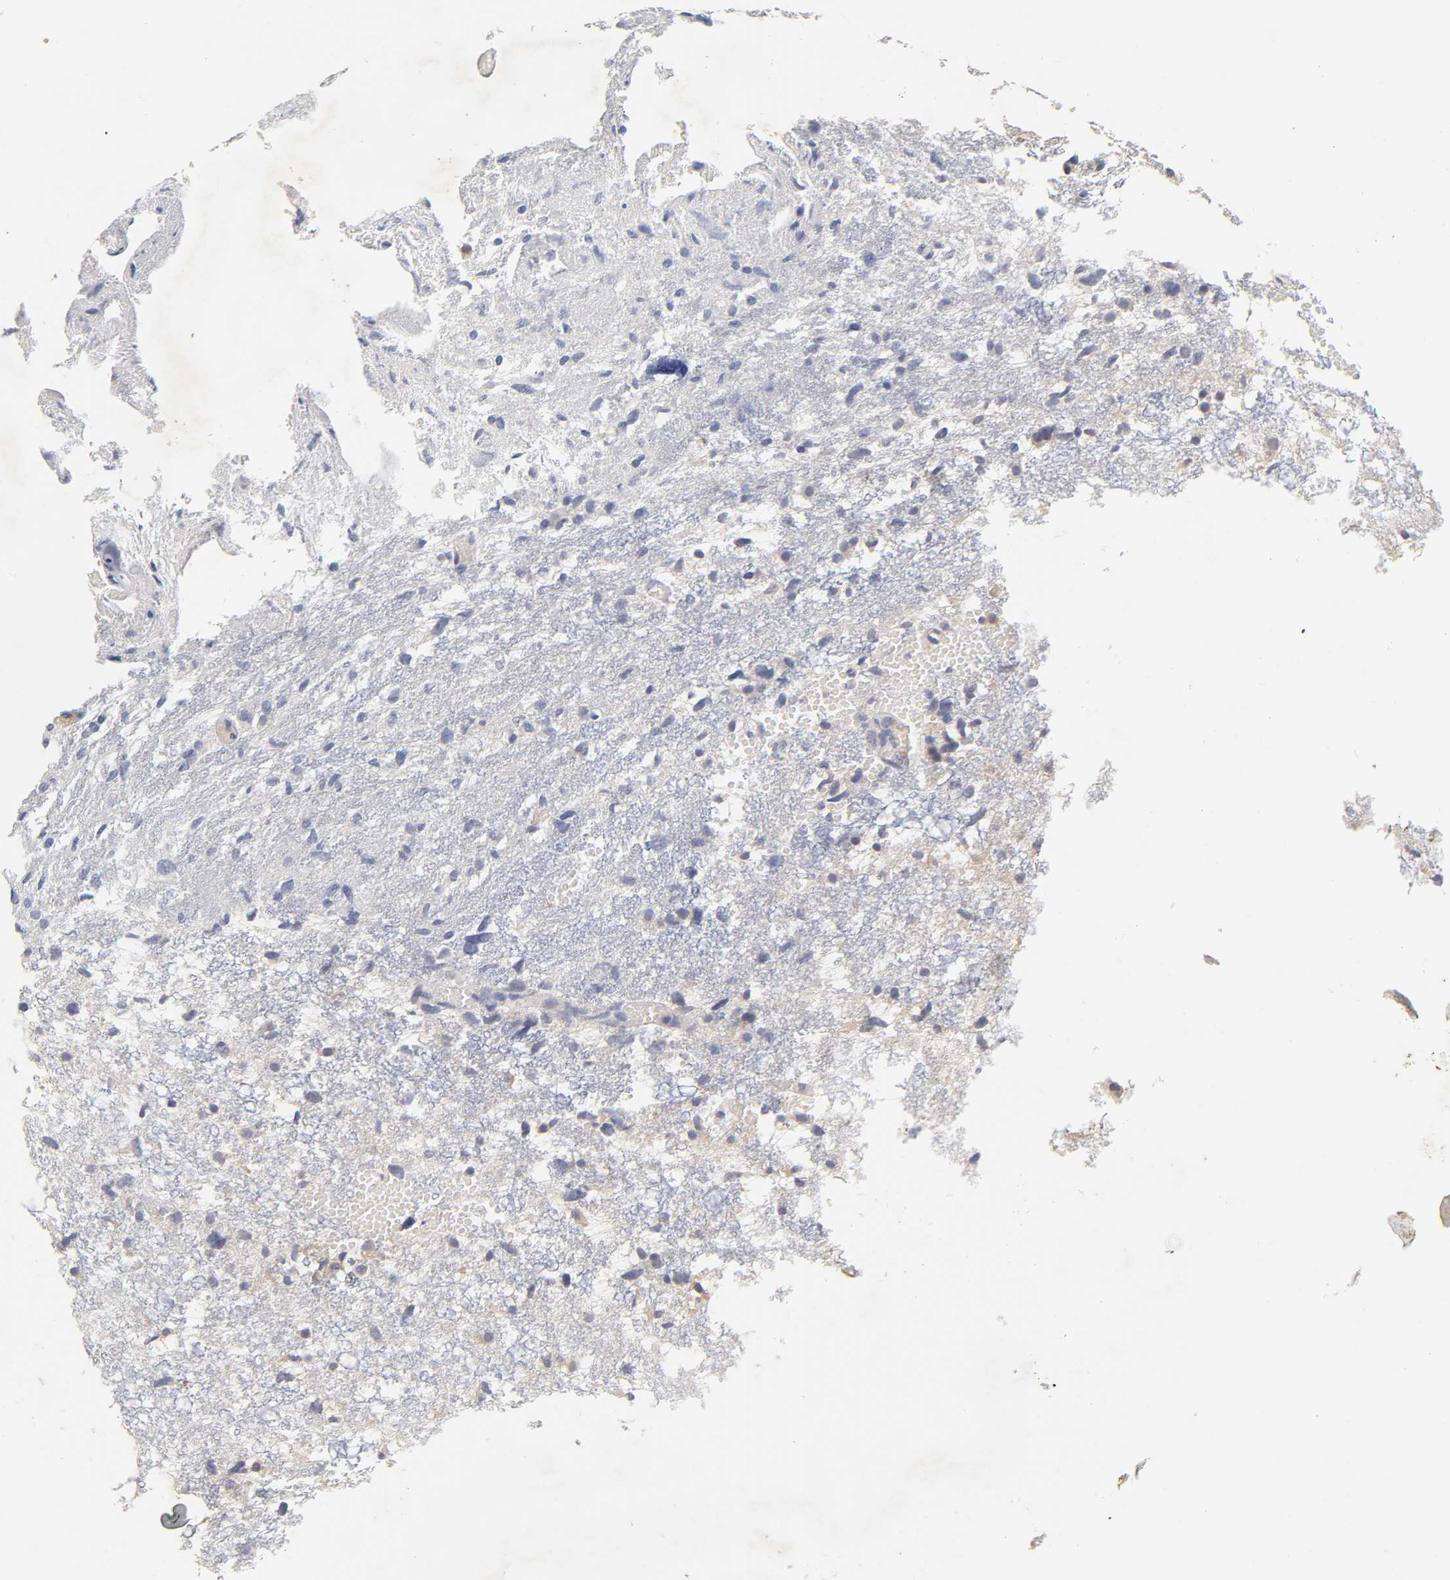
{"staining": {"intensity": "weak", "quantity": "<25%", "location": "cytoplasmic/membranous"}, "tissue": "glioma", "cell_type": "Tumor cells", "image_type": "cancer", "snomed": [{"axis": "morphology", "description": "Glioma, malignant, High grade"}, {"axis": "topography", "description": "Brain"}], "caption": "Immunohistochemistry of human glioma reveals no positivity in tumor cells.", "gene": "RPS29", "patient": {"sex": "female", "age": 59}}